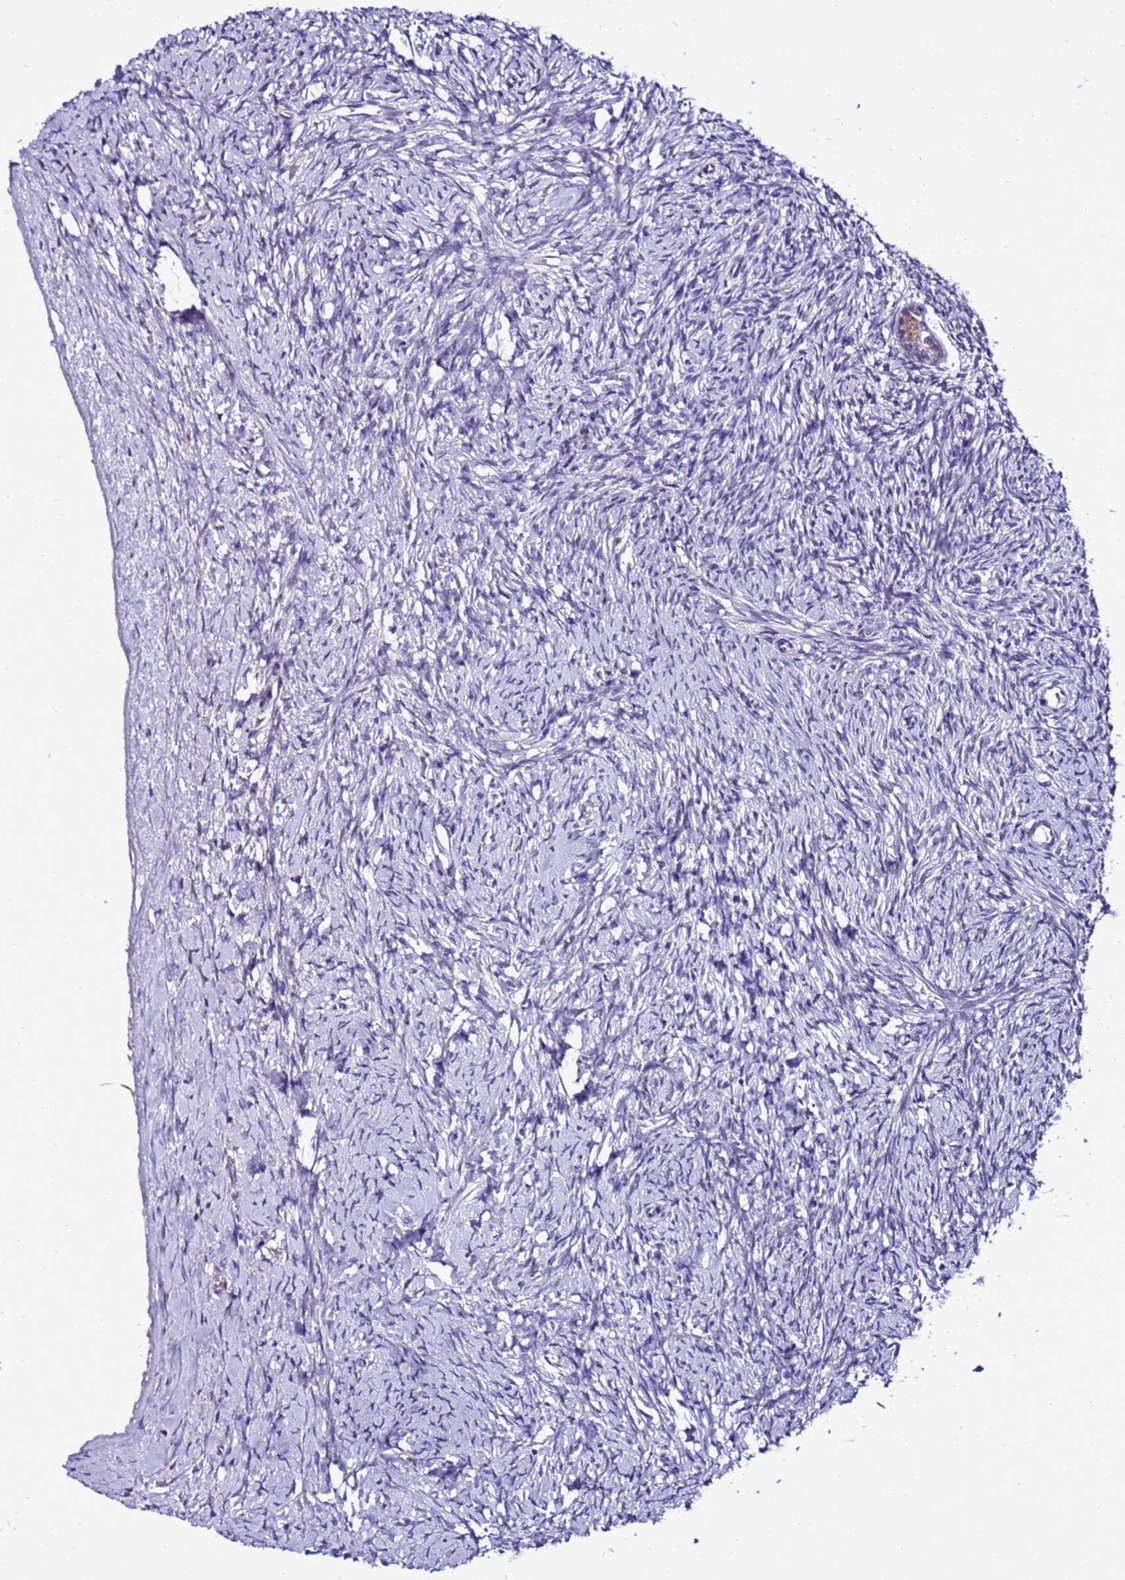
{"staining": {"intensity": "weak", "quantity": "25%-75%", "location": "cytoplasmic/membranous"}, "tissue": "ovary", "cell_type": "Follicle cells", "image_type": "normal", "snomed": [{"axis": "morphology", "description": "Normal tissue, NOS"}, {"axis": "morphology", "description": "Developmental malformation"}, {"axis": "topography", "description": "Ovary"}], "caption": "Protein staining shows weak cytoplasmic/membranous expression in approximately 25%-75% of follicle cells in benign ovary. (DAB = brown stain, brightfield microscopy at high magnification).", "gene": "C19orf47", "patient": {"sex": "female", "age": 39}}